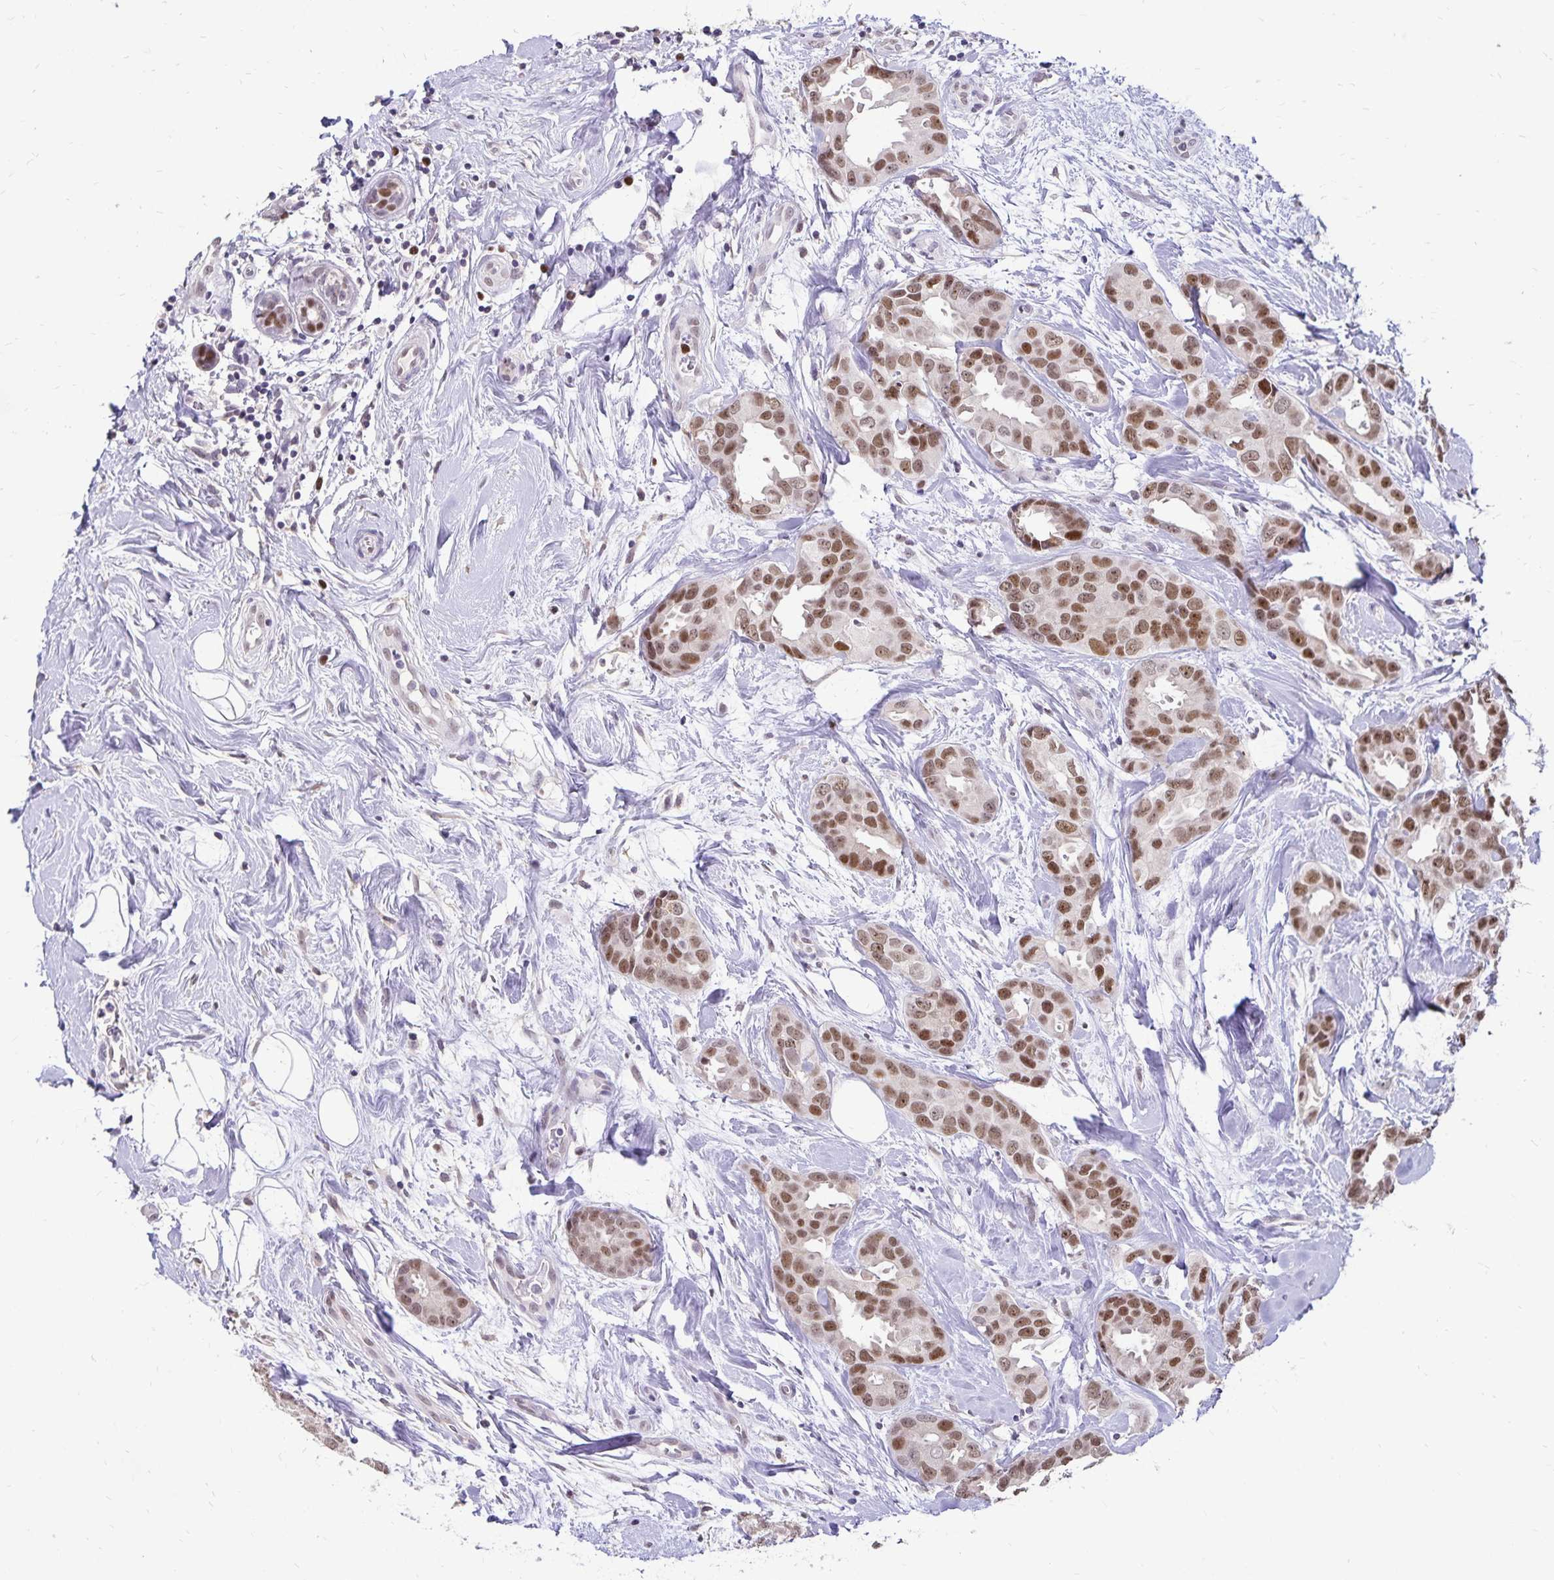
{"staining": {"intensity": "moderate", "quantity": ">75%", "location": "nuclear"}, "tissue": "breast cancer", "cell_type": "Tumor cells", "image_type": "cancer", "snomed": [{"axis": "morphology", "description": "Duct carcinoma"}, {"axis": "topography", "description": "Breast"}], "caption": "DAB (3,3'-diaminobenzidine) immunohistochemical staining of breast cancer (infiltrating ductal carcinoma) demonstrates moderate nuclear protein positivity in about >75% of tumor cells.", "gene": "POLB", "patient": {"sex": "female", "age": 45}}